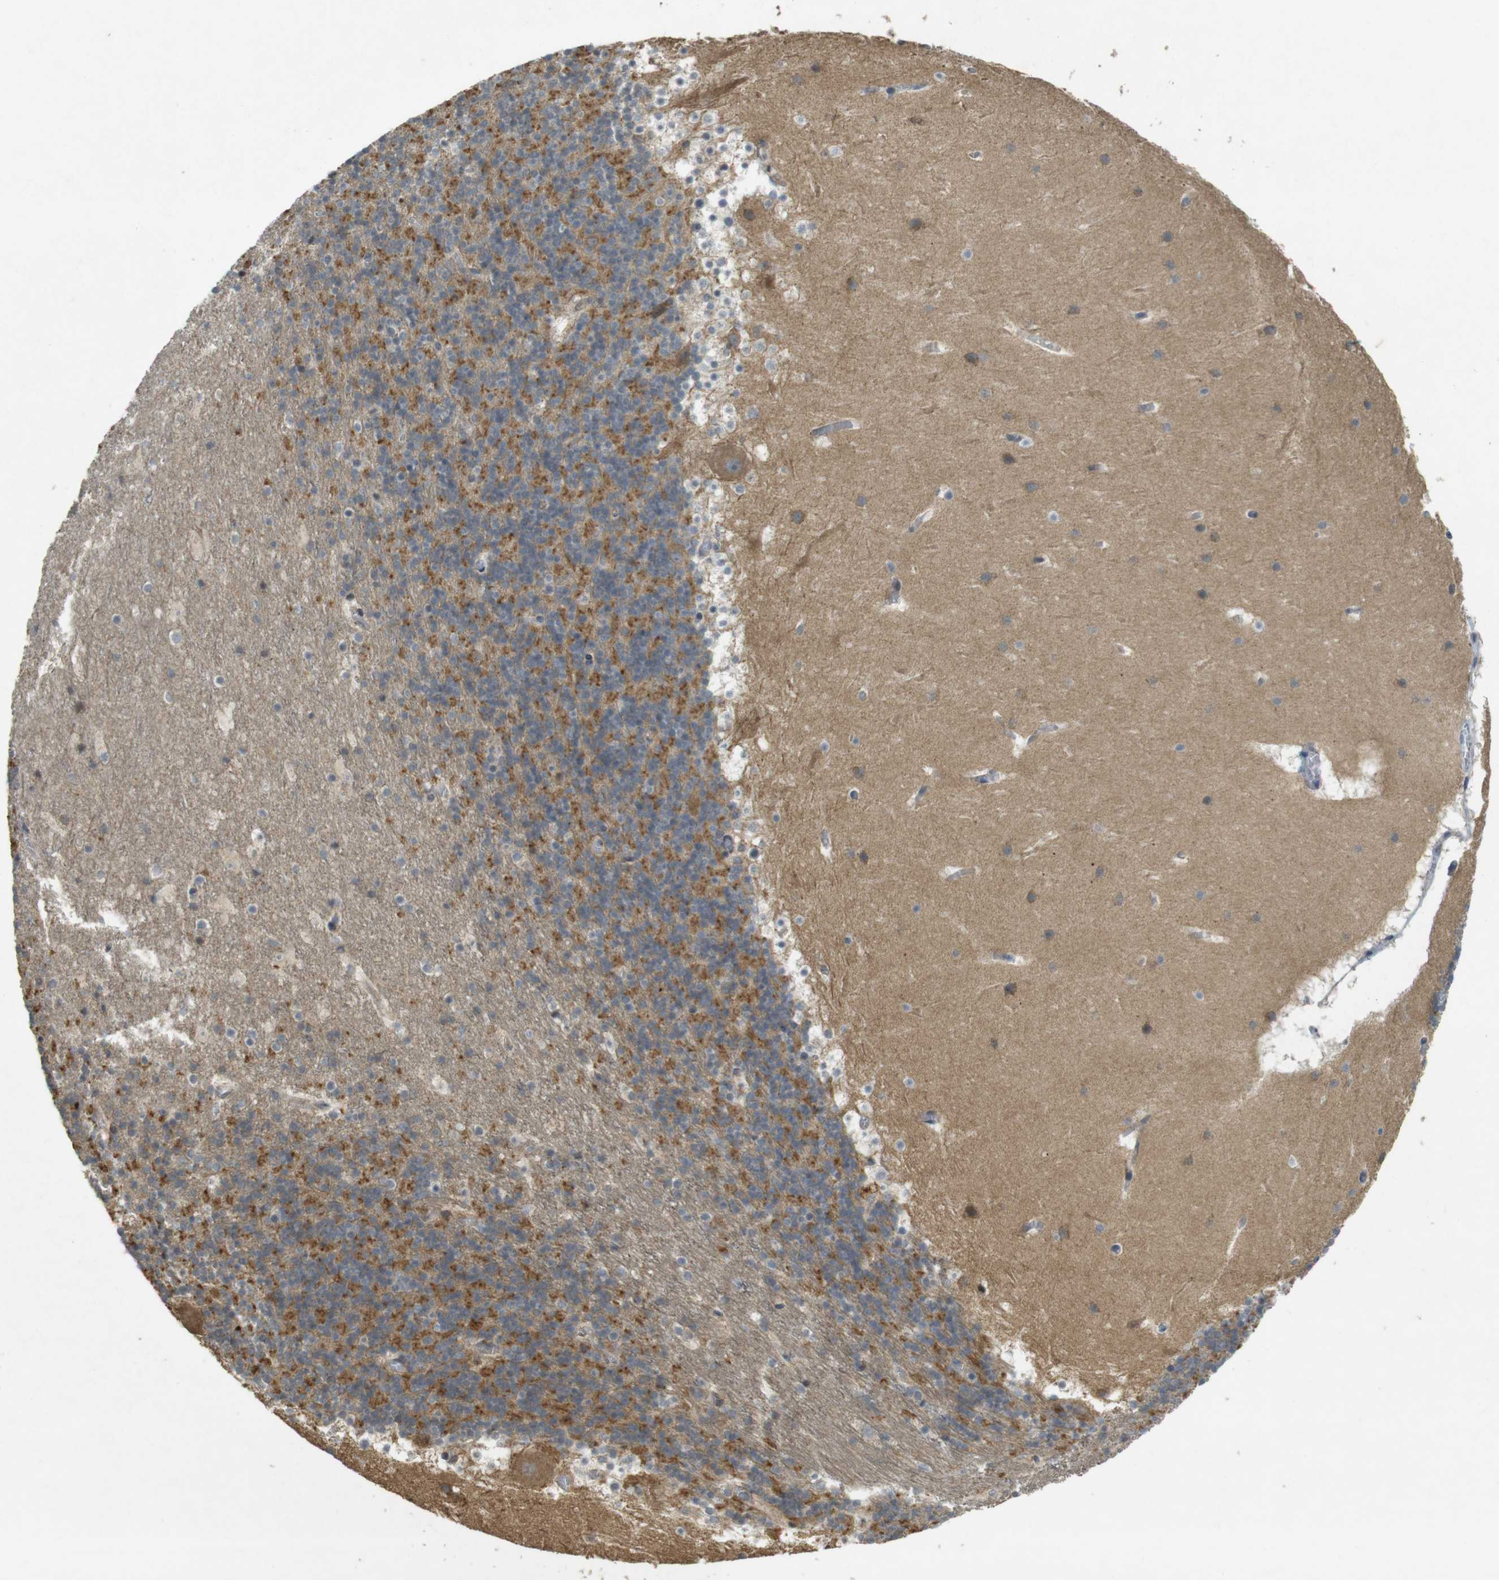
{"staining": {"intensity": "moderate", "quantity": "25%-75%", "location": "cytoplasmic/membranous"}, "tissue": "cerebellum", "cell_type": "Cells in granular layer", "image_type": "normal", "snomed": [{"axis": "morphology", "description": "Normal tissue, NOS"}, {"axis": "topography", "description": "Cerebellum"}], "caption": "Immunohistochemistry (IHC) micrograph of benign cerebellum stained for a protein (brown), which shows medium levels of moderate cytoplasmic/membranous positivity in about 25%-75% of cells in granular layer.", "gene": "CLTC", "patient": {"sex": "male", "age": 45}}